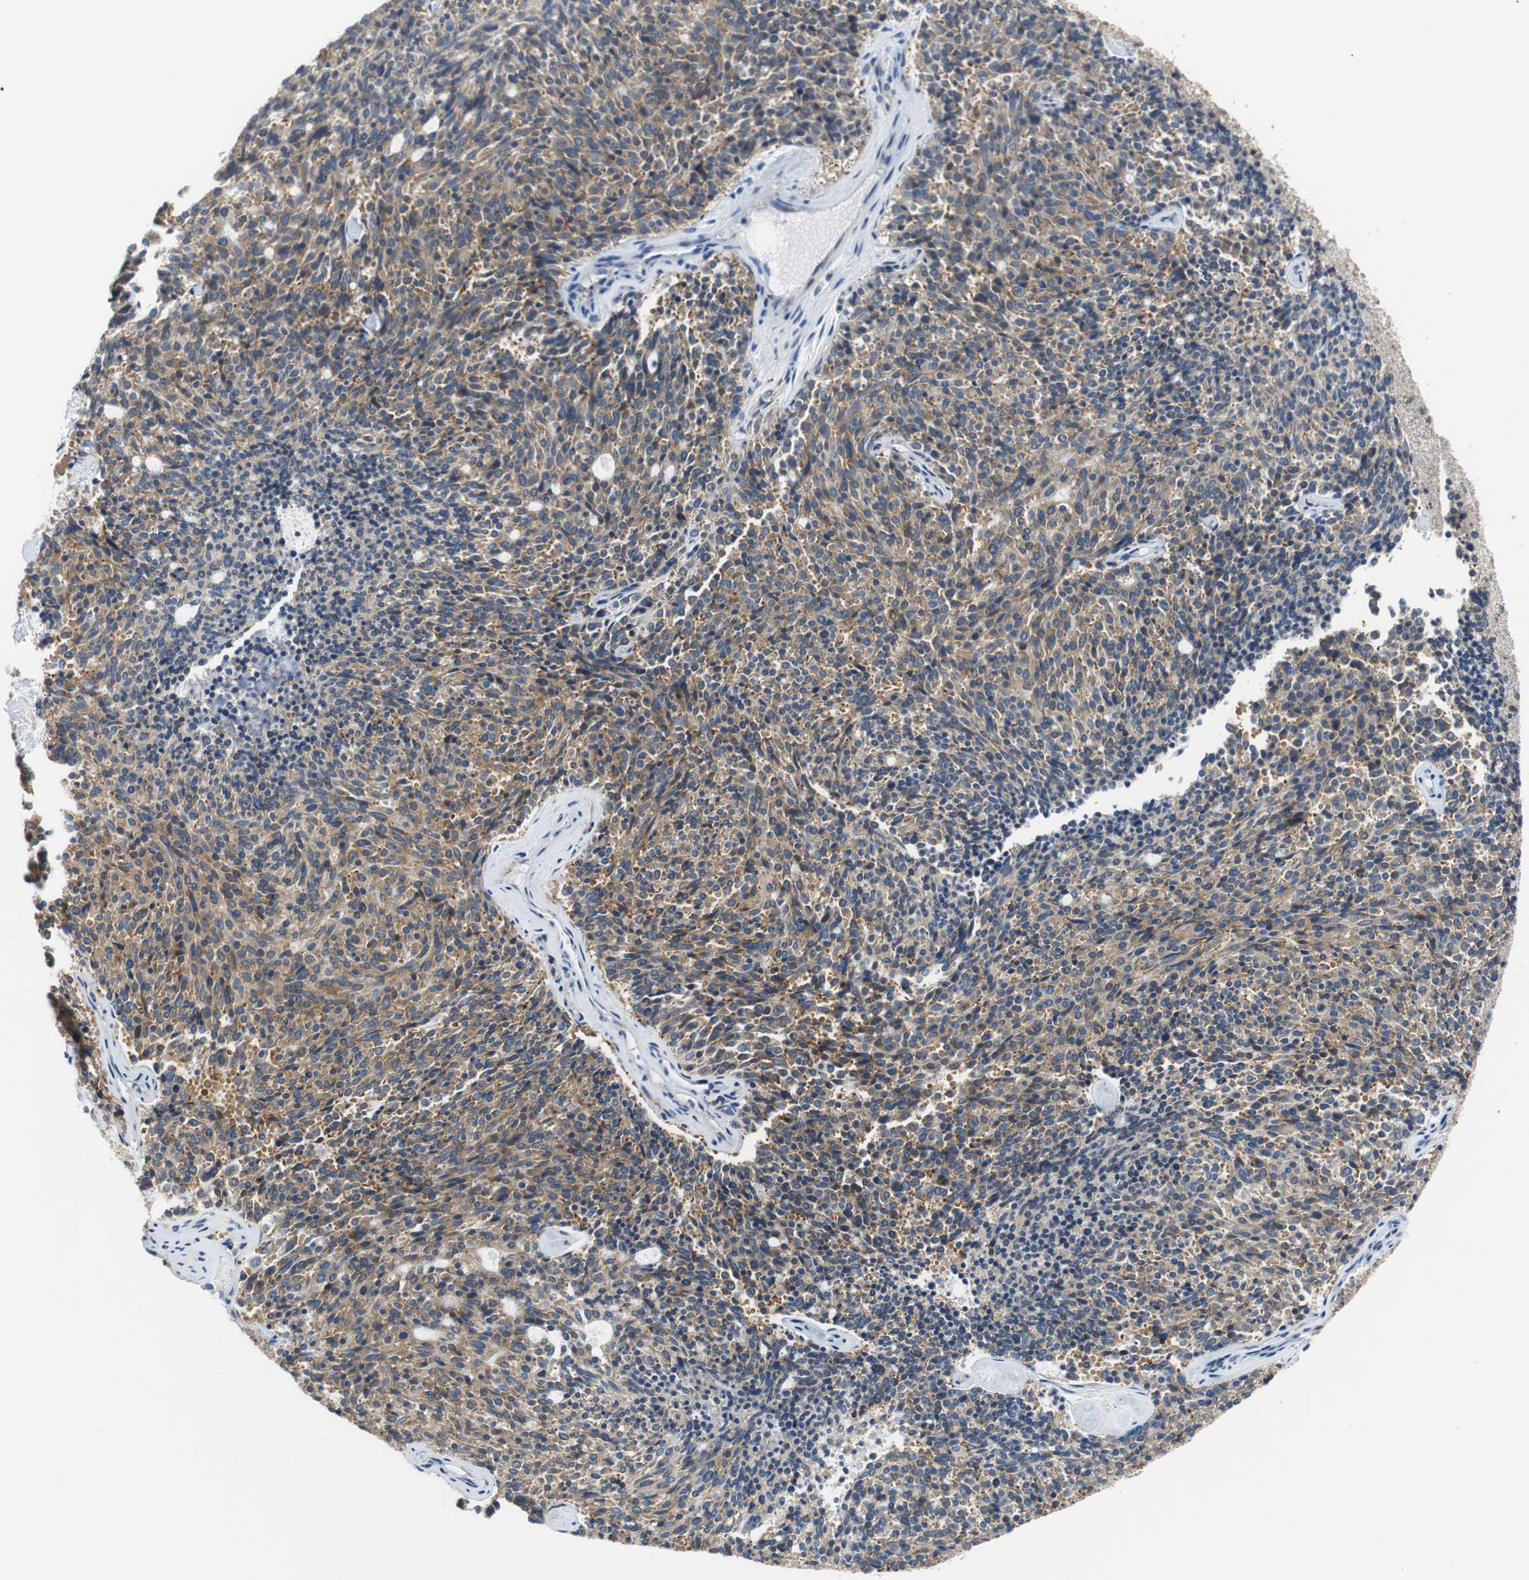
{"staining": {"intensity": "moderate", "quantity": ">75%", "location": "cytoplasmic/membranous"}, "tissue": "carcinoid", "cell_type": "Tumor cells", "image_type": "cancer", "snomed": [{"axis": "morphology", "description": "Carcinoid, malignant, NOS"}, {"axis": "topography", "description": "Pancreas"}], "caption": "This is an image of immunohistochemistry staining of carcinoid, which shows moderate staining in the cytoplasmic/membranous of tumor cells.", "gene": "CNOT3", "patient": {"sex": "female", "age": 54}}